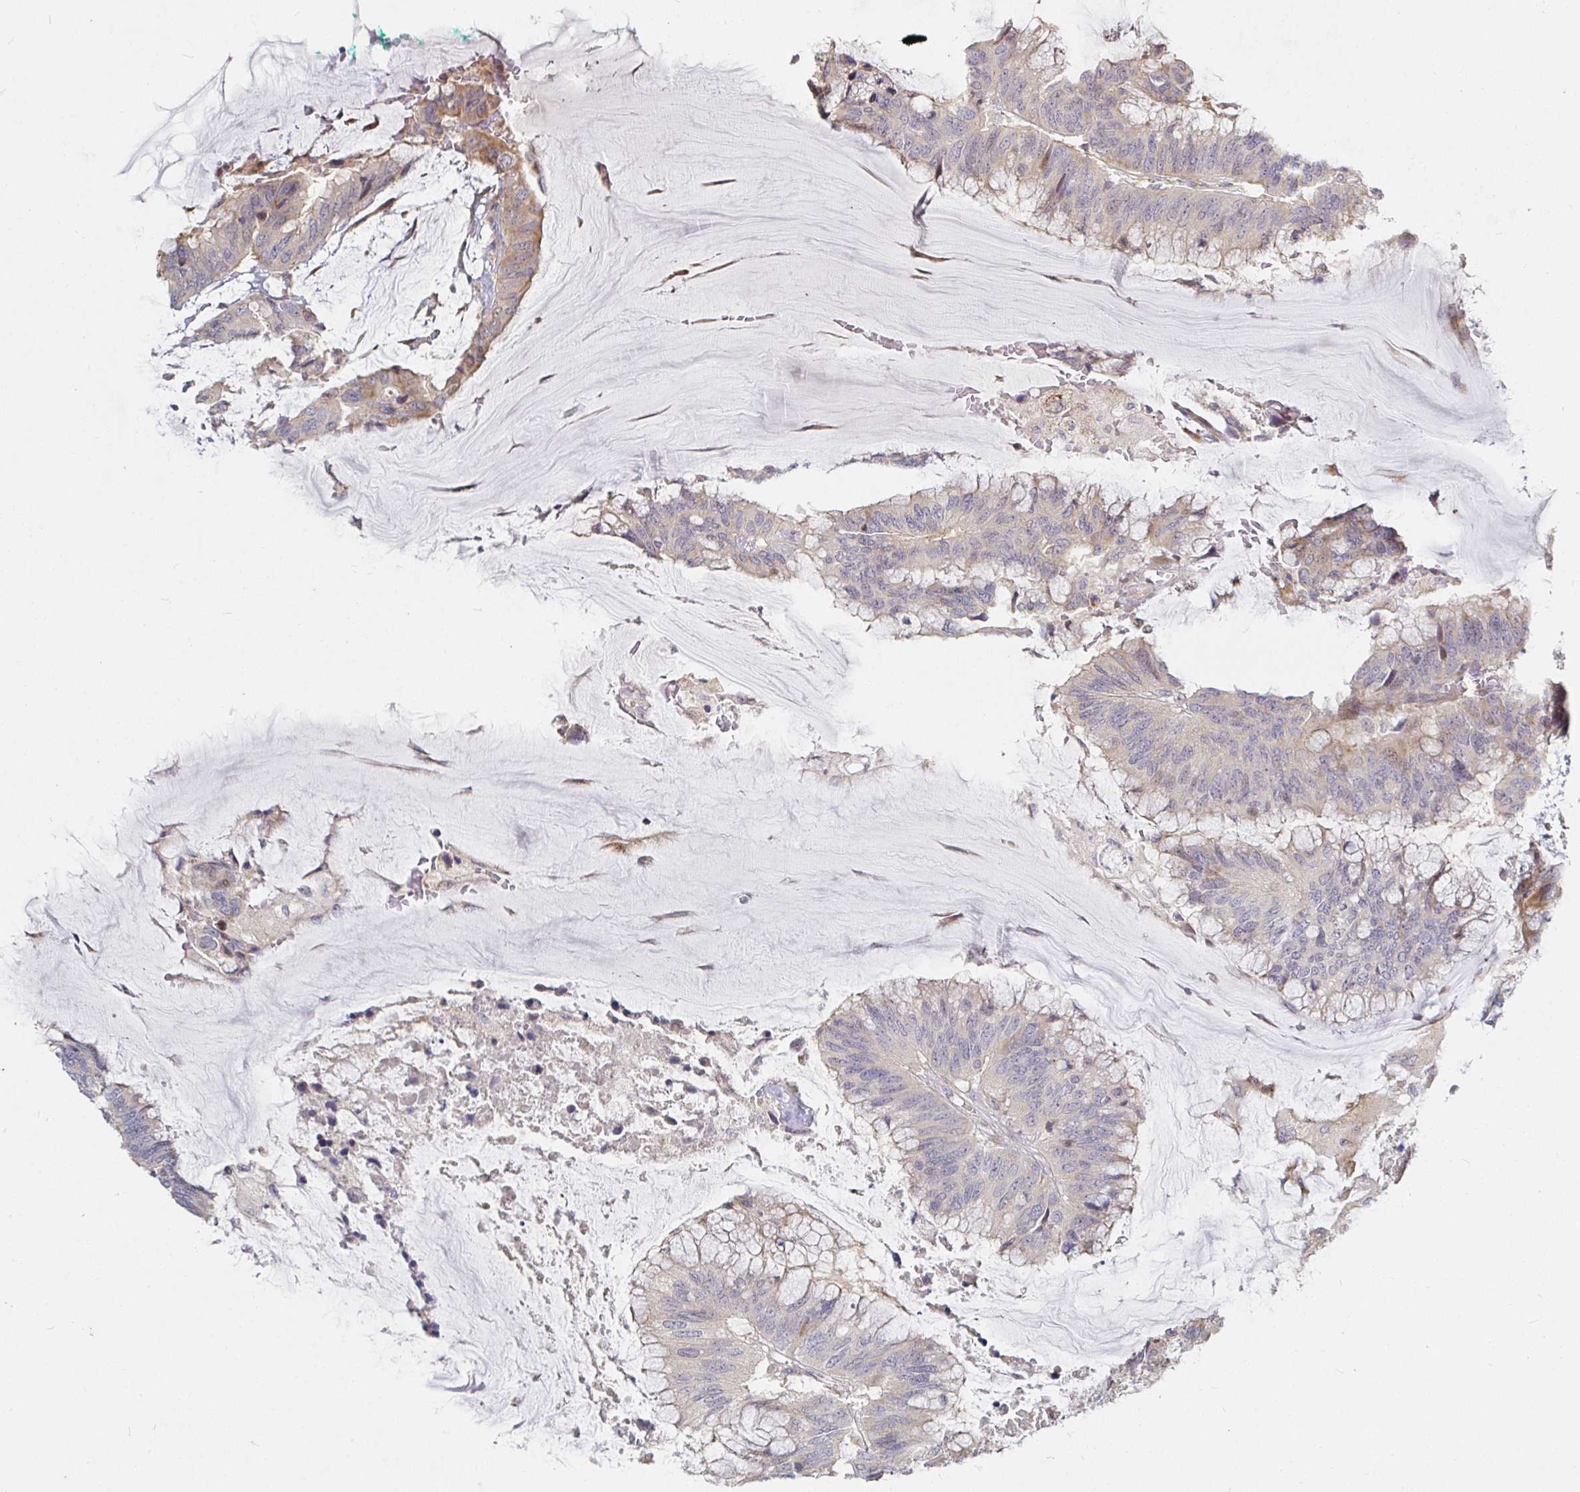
{"staining": {"intensity": "negative", "quantity": "none", "location": "none"}, "tissue": "colorectal cancer", "cell_type": "Tumor cells", "image_type": "cancer", "snomed": [{"axis": "morphology", "description": "Adenocarcinoma, NOS"}, {"axis": "topography", "description": "Rectum"}], "caption": "Tumor cells are negative for brown protein staining in colorectal cancer (adenocarcinoma). (IHC, brightfield microscopy, high magnification).", "gene": "SSH2", "patient": {"sex": "female", "age": 59}}